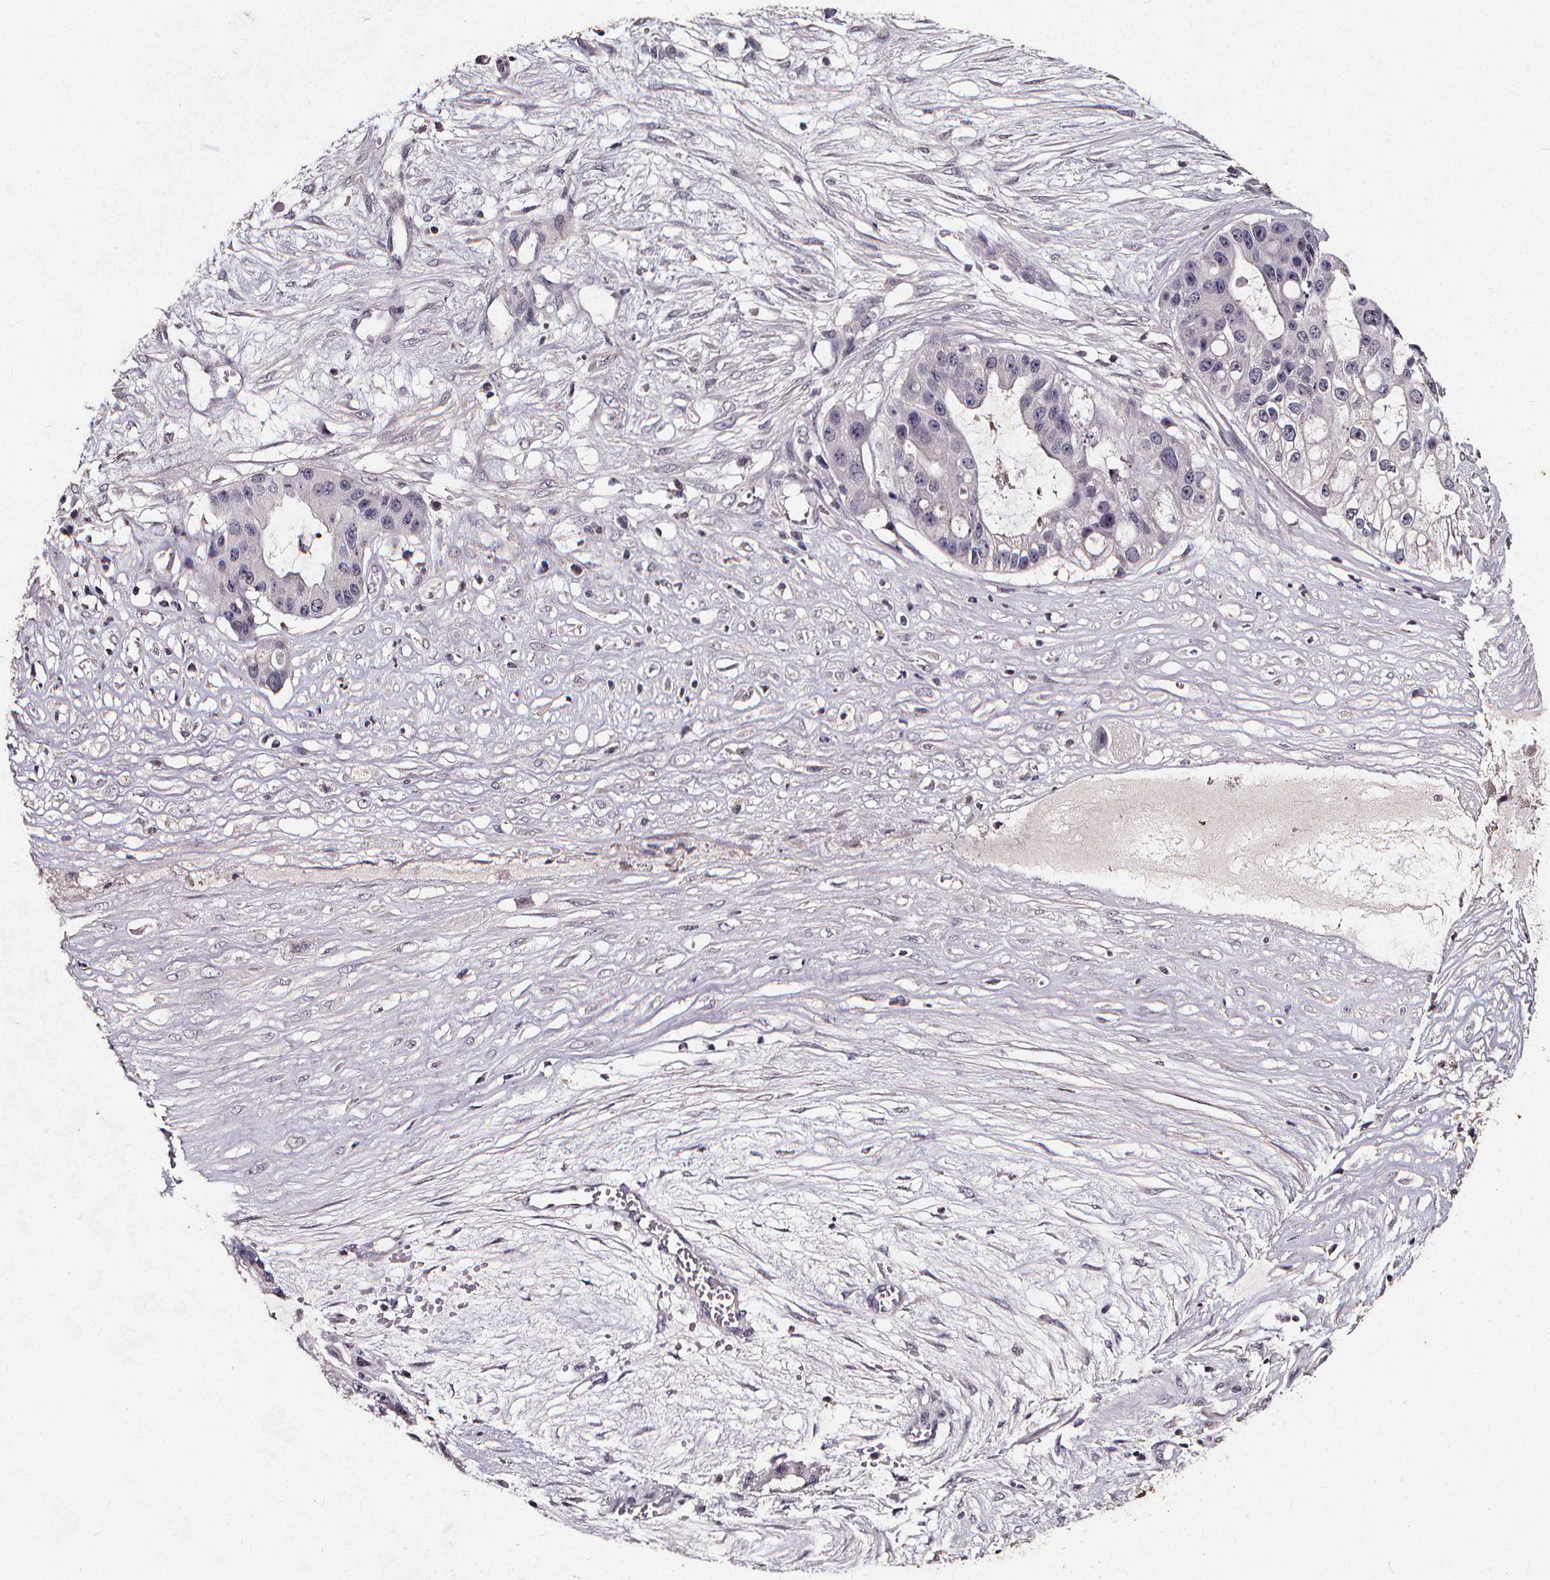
{"staining": {"intensity": "negative", "quantity": "none", "location": "none"}, "tissue": "ovarian cancer", "cell_type": "Tumor cells", "image_type": "cancer", "snomed": [{"axis": "morphology", "description": "Cystadenocarcinoma, serous, NOS"}, {"axis": "topography", "description": "Ovary"}], "caption": "Human ovarian serous cystadenocarcinoma stained for a protein using IHC shows no staining in tumor cells.", "gene": "SPAG8", "patient": {"sex": "female", "age": 56}}